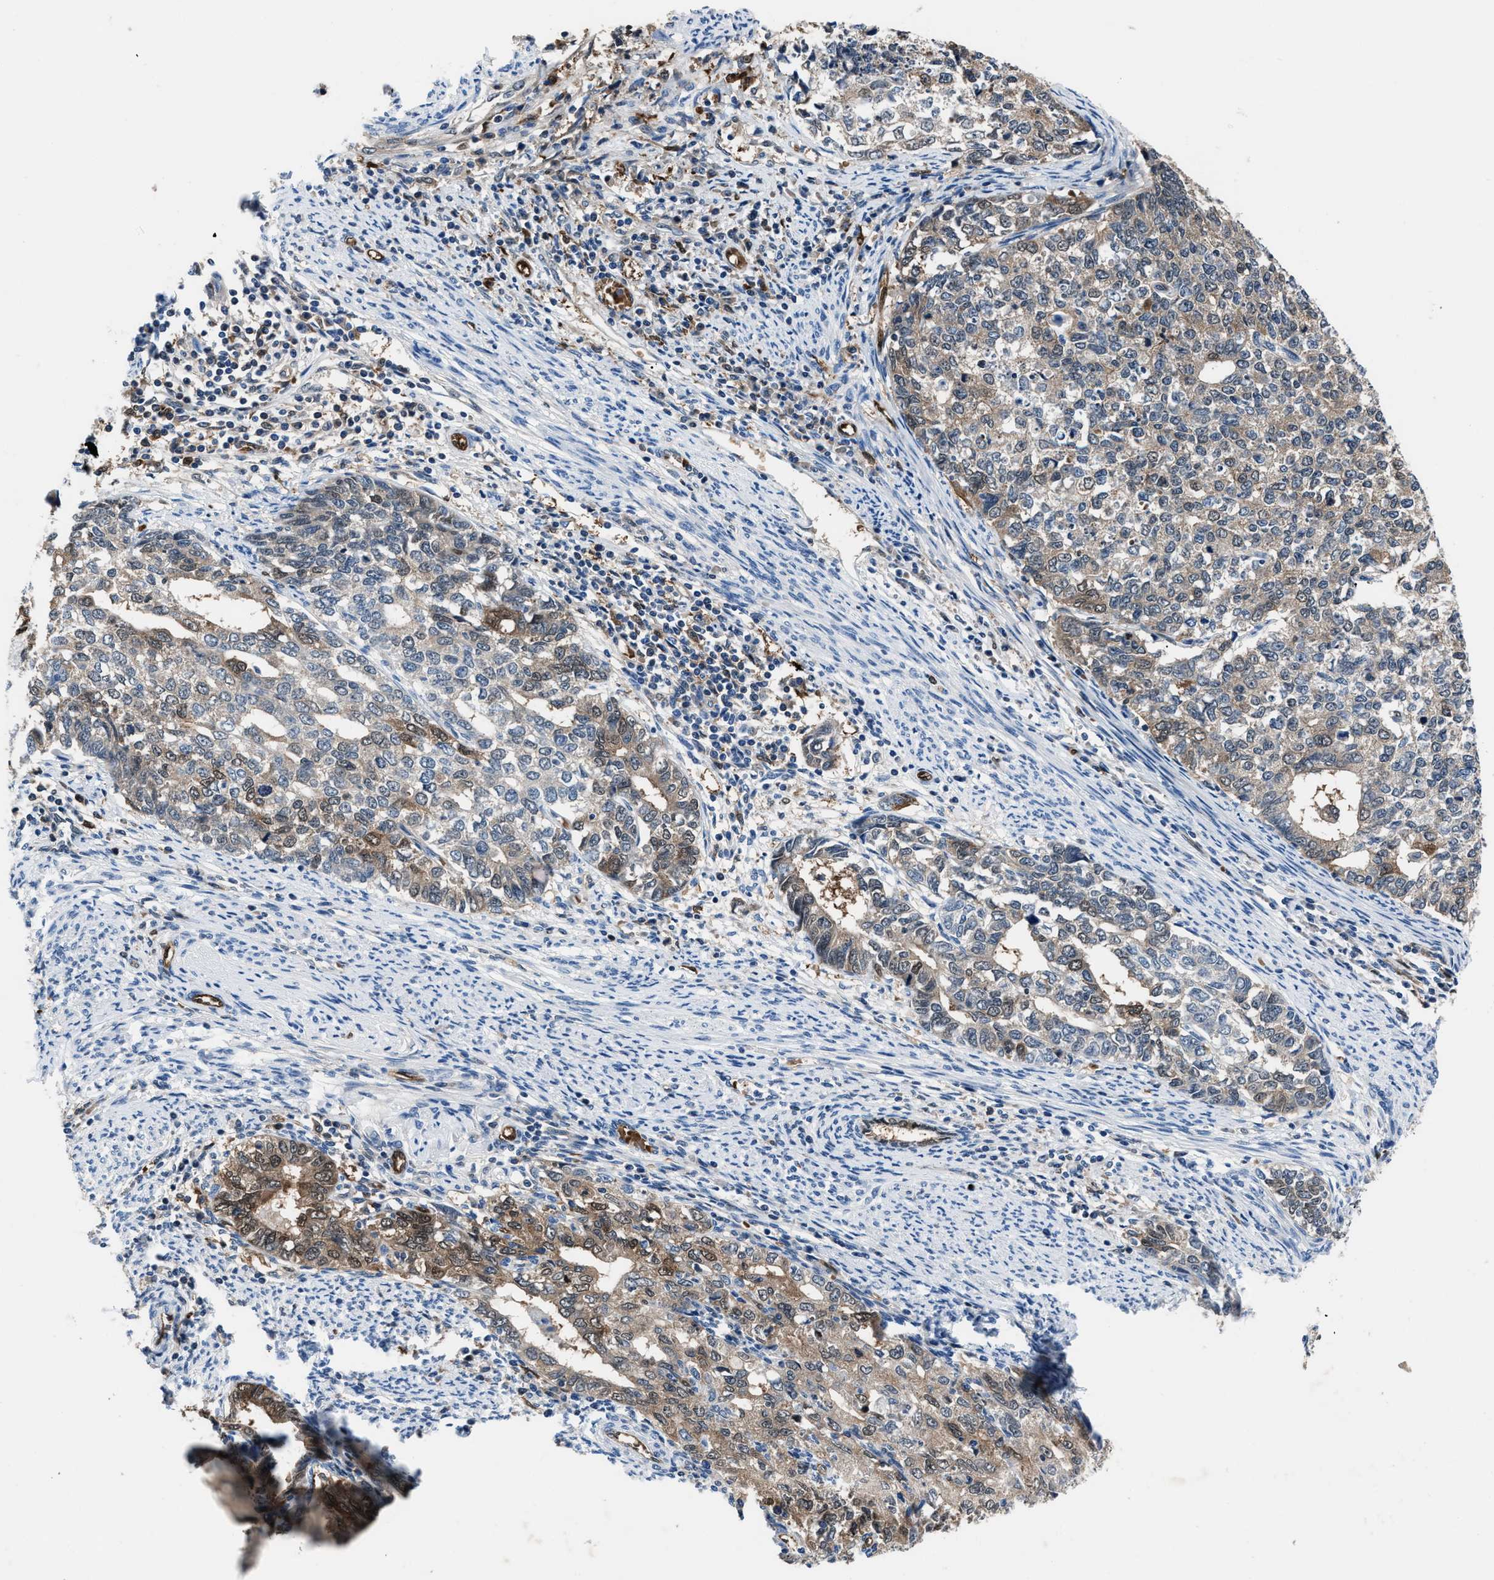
{"staining": {"intensity": "weak", "quantity": "25%-75%", "location": "cytoplasmic/membranous,nuclear"}, "tissue": "cervical cancer", "cell_type": "Tumor cells", "image_type": "cancer", "snomed": [{"axis": "morphology", "description": "Squamous cell carcinoma, NOS"}, {"axis": "topography", "description": "Cervix"}], "caption": "Protein staining shows weak cytoplasmic/membranous and nuclear staining in approximately 25%-75% of tumor cells in squamous cell carcinoma (cervical).", "gene": "PPA1", "patient": {"sex": "female", "age": 63}}